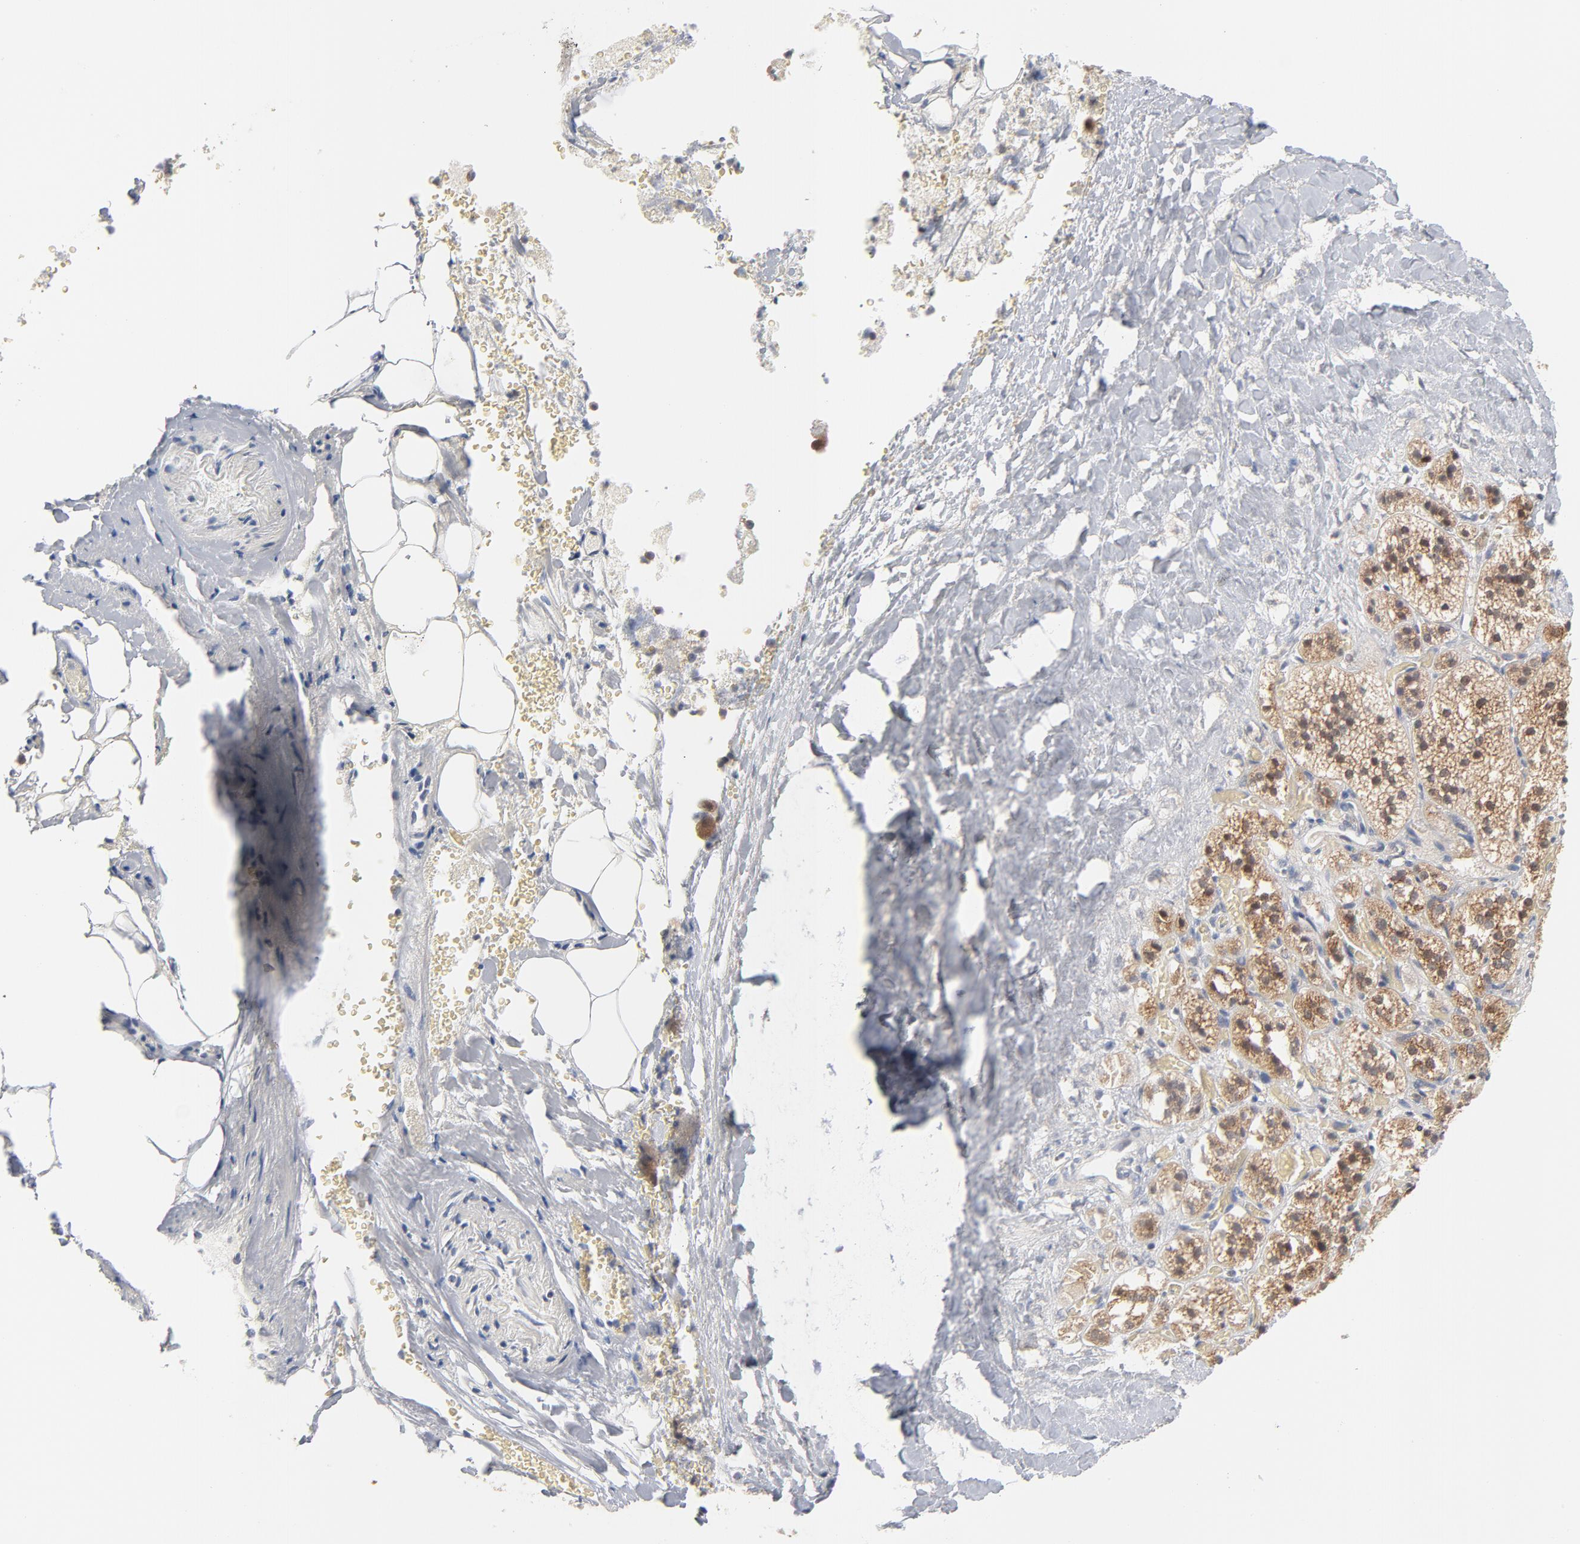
{"staining": {"intensity": "moderate", "quantity": ">75%", "location": "cytoplasmic/membranous"}, "tissue": "adrenal gland", "cell_type": "Glandular cells", "image_type": "normal", "snomed": [{"axis": "morphology", "description": "Normal tissue, NOS"}, {"axis": "topography", "description": "Adrenal gland"}], "caption": "The immunohistochemical stain labels moderate cytoplasmic/membranous expression in glandular cells of benign adrenal gland.", "gene": "UBL4A", "patient": {"sex": "female", "age": 71}}